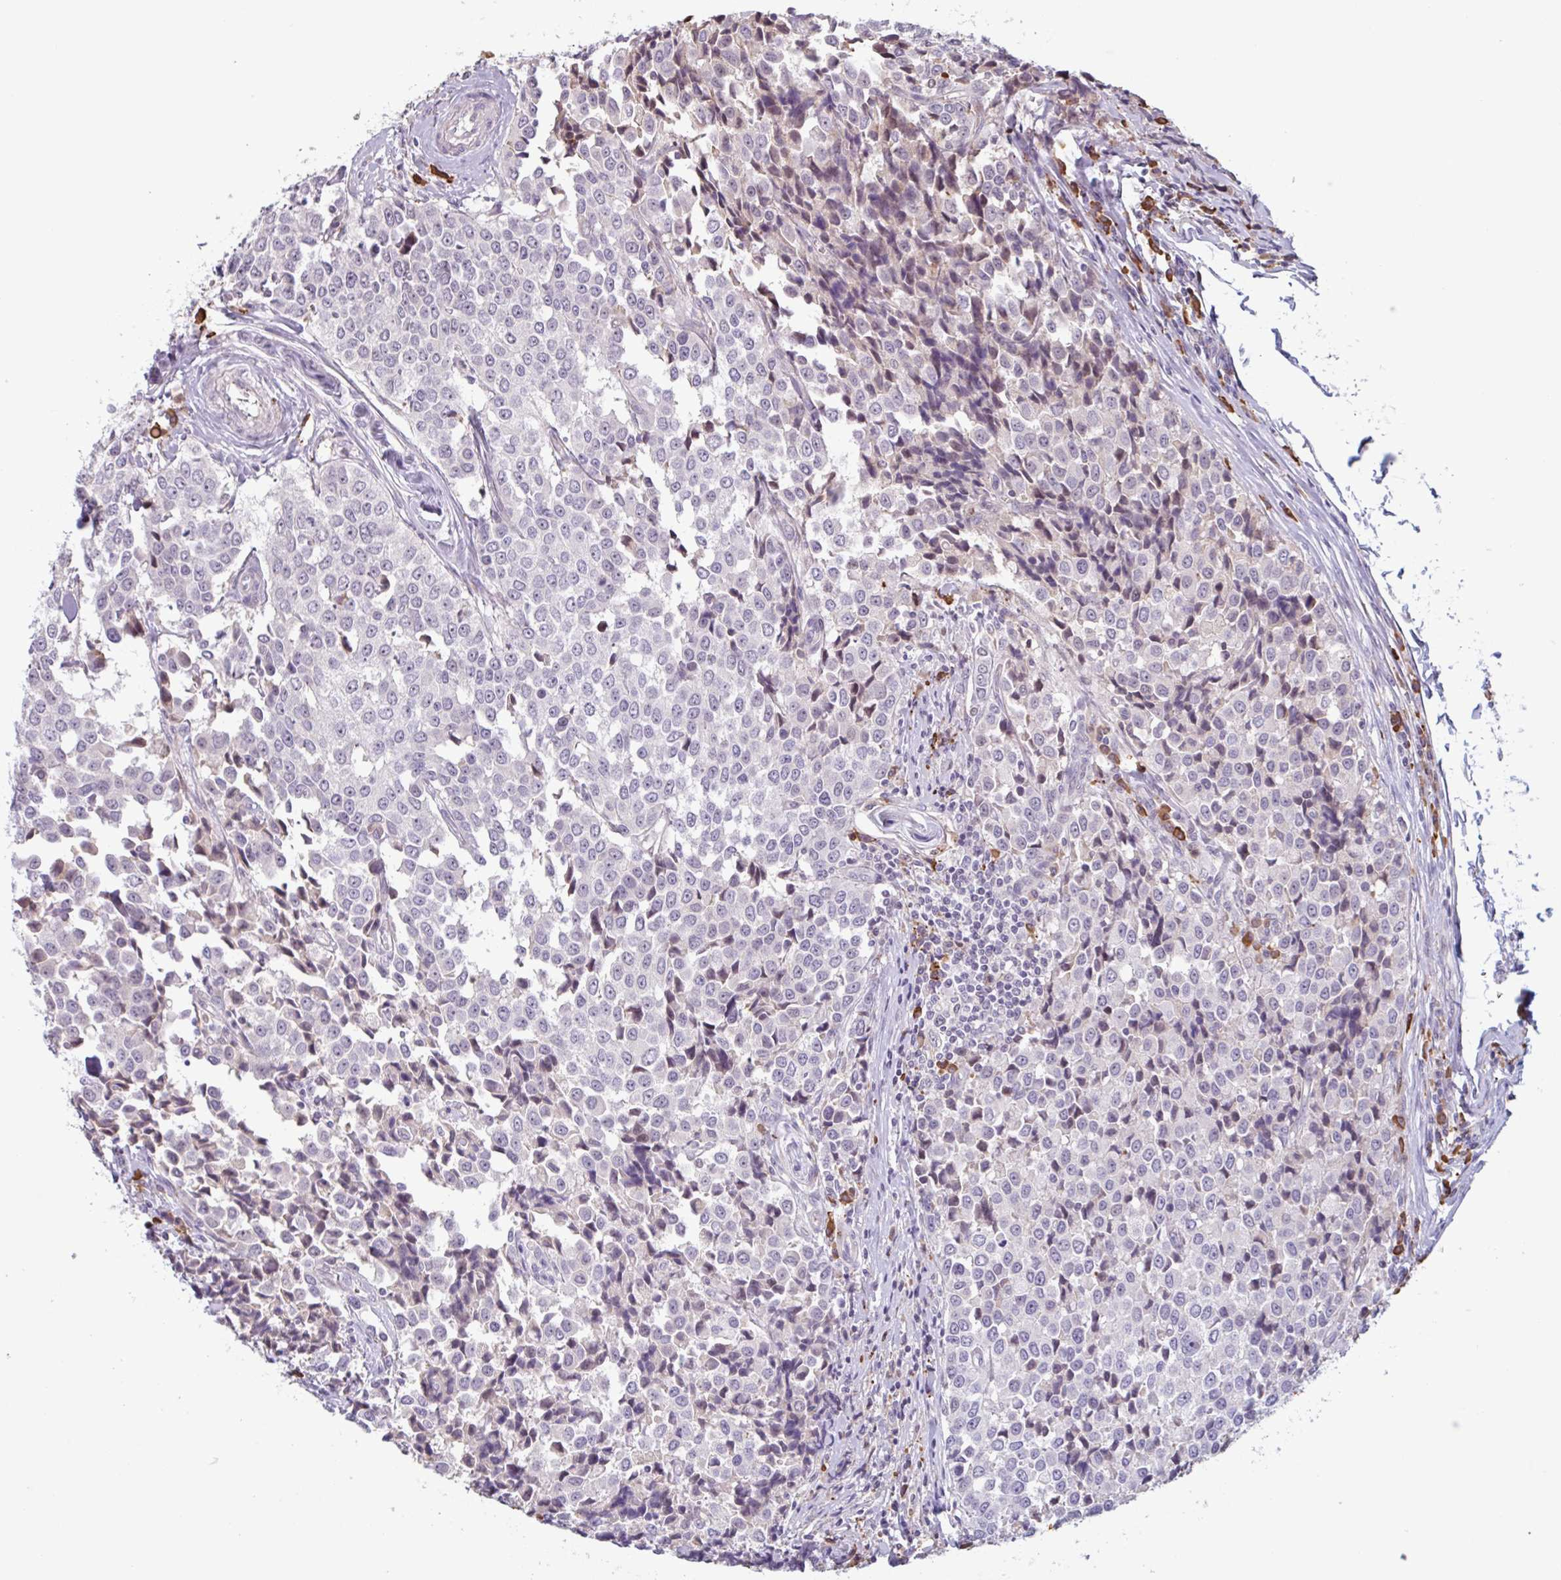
{"staining": {"intensity": "negative", "quantity": "none", "location": "none"}, "tissue": "breast cancer", "cell_type": "Tumor cells", "image_type": "cancer", "snomed": [{"axis": "morphology", "description": "Duct carcinoma"}, {"axis": "topography", "description": "Breast"}], "caption": "The immunohistochemistry (IHC) micrograph has no significant positivity in tumor cells of breast infiltrating ductal carcinoma tissue.", "gene": "TAF1D", "patient": {"sex": "female", "age": 80}}